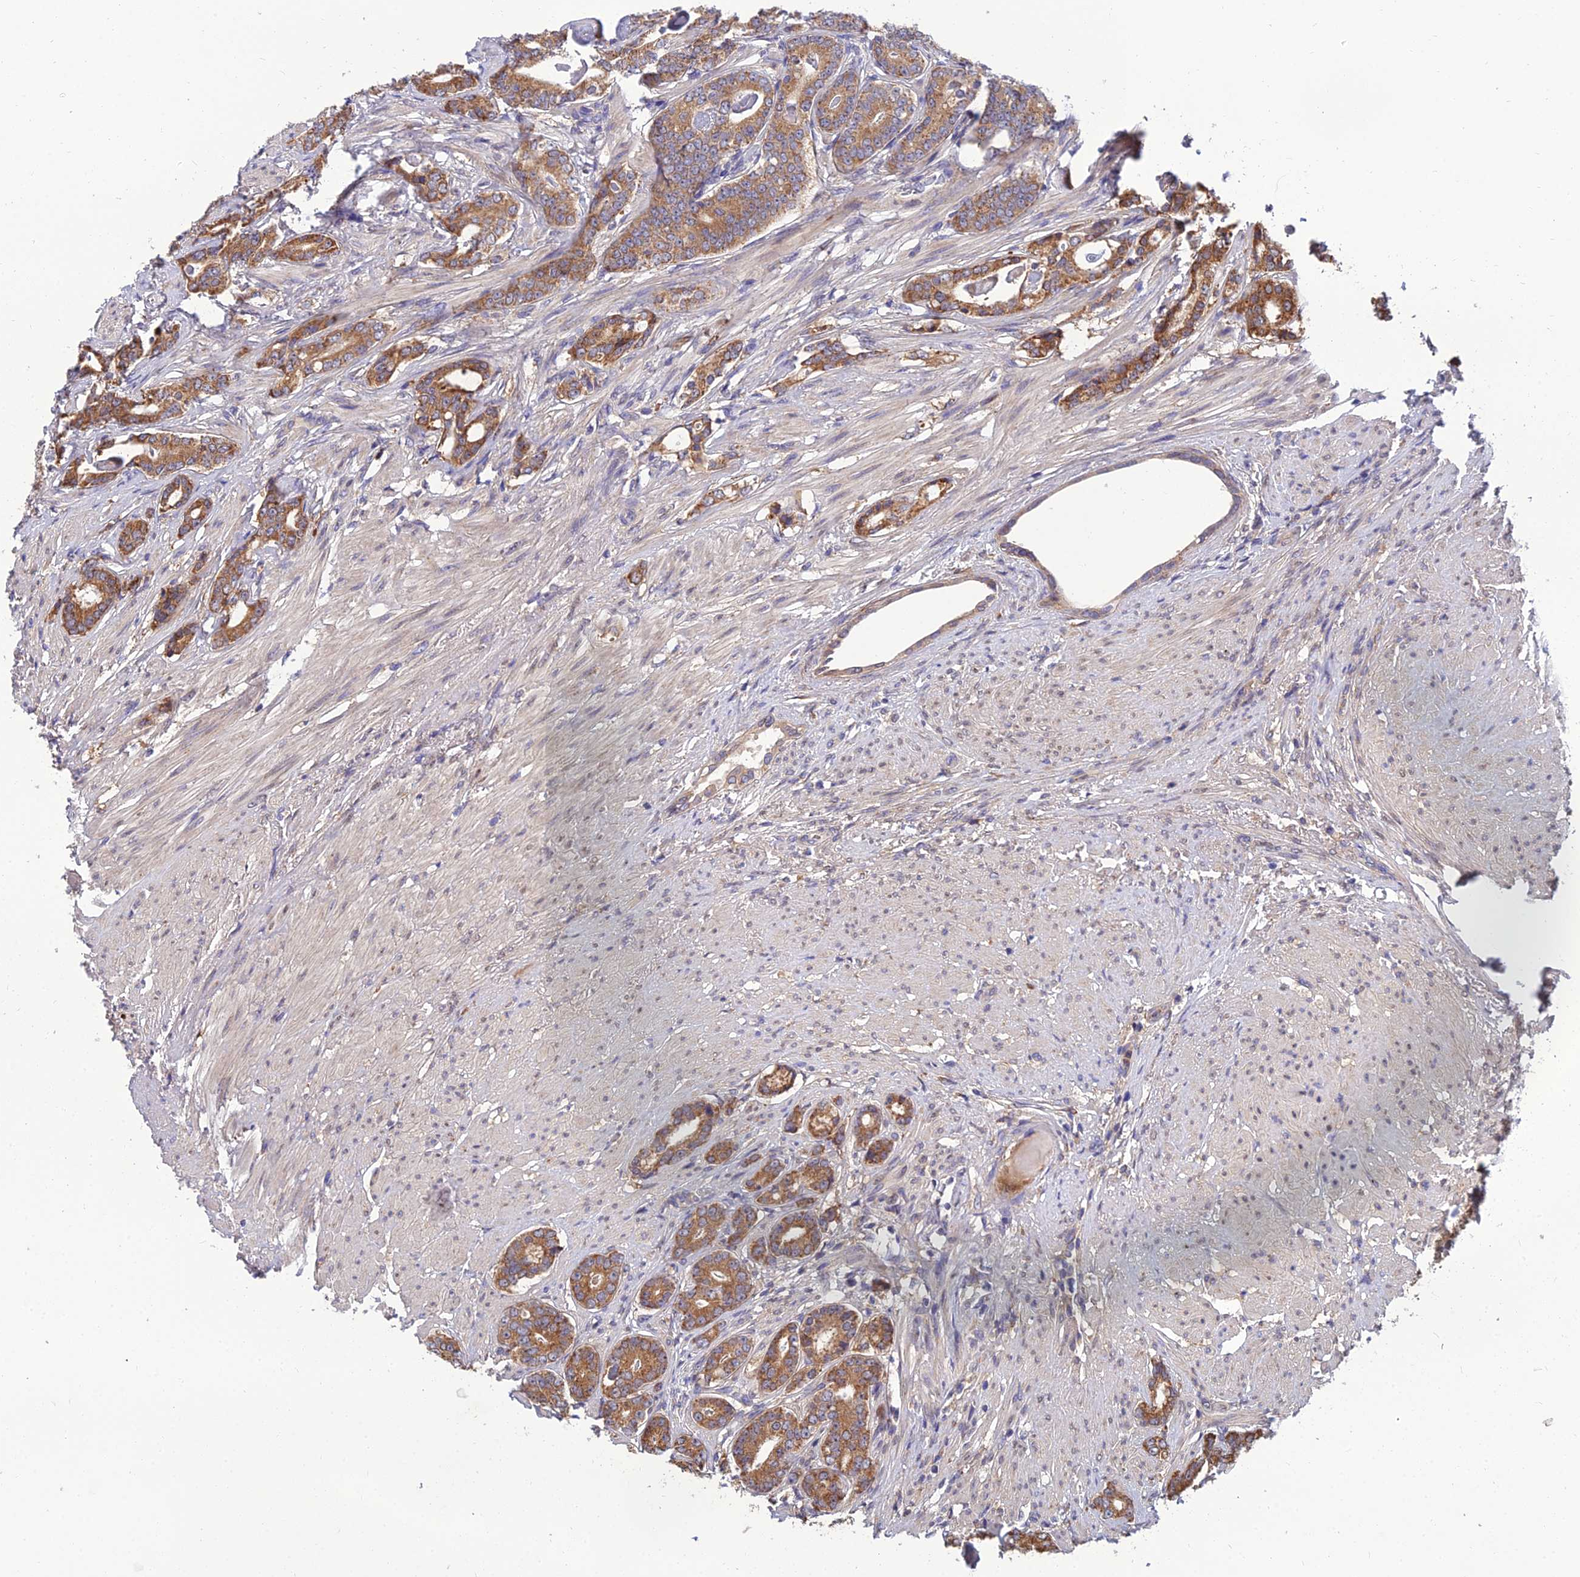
{"staining": {"intensity": "moderate", "quantity": ">75%", "location": "cytoplasmic/membranous"}, "tissue": "prostate cancer", "cell_type": "Tumor cells", "image_type": "cancer", "snomed": [{"axis": "morphology", "description": "Adenocarcinoma, Low grade"}, {"axis": "topography", "description": "Prostate"}], "caption": "Immunohistochemical staining of human prostate low-grade adenocarcinoma reveals medium levels of moderate cytoplasmic/membranous expression in approximately >75% of tumor cells.", "gene": "UMAD1", "patient": {"sex": "male", "age": 71}}